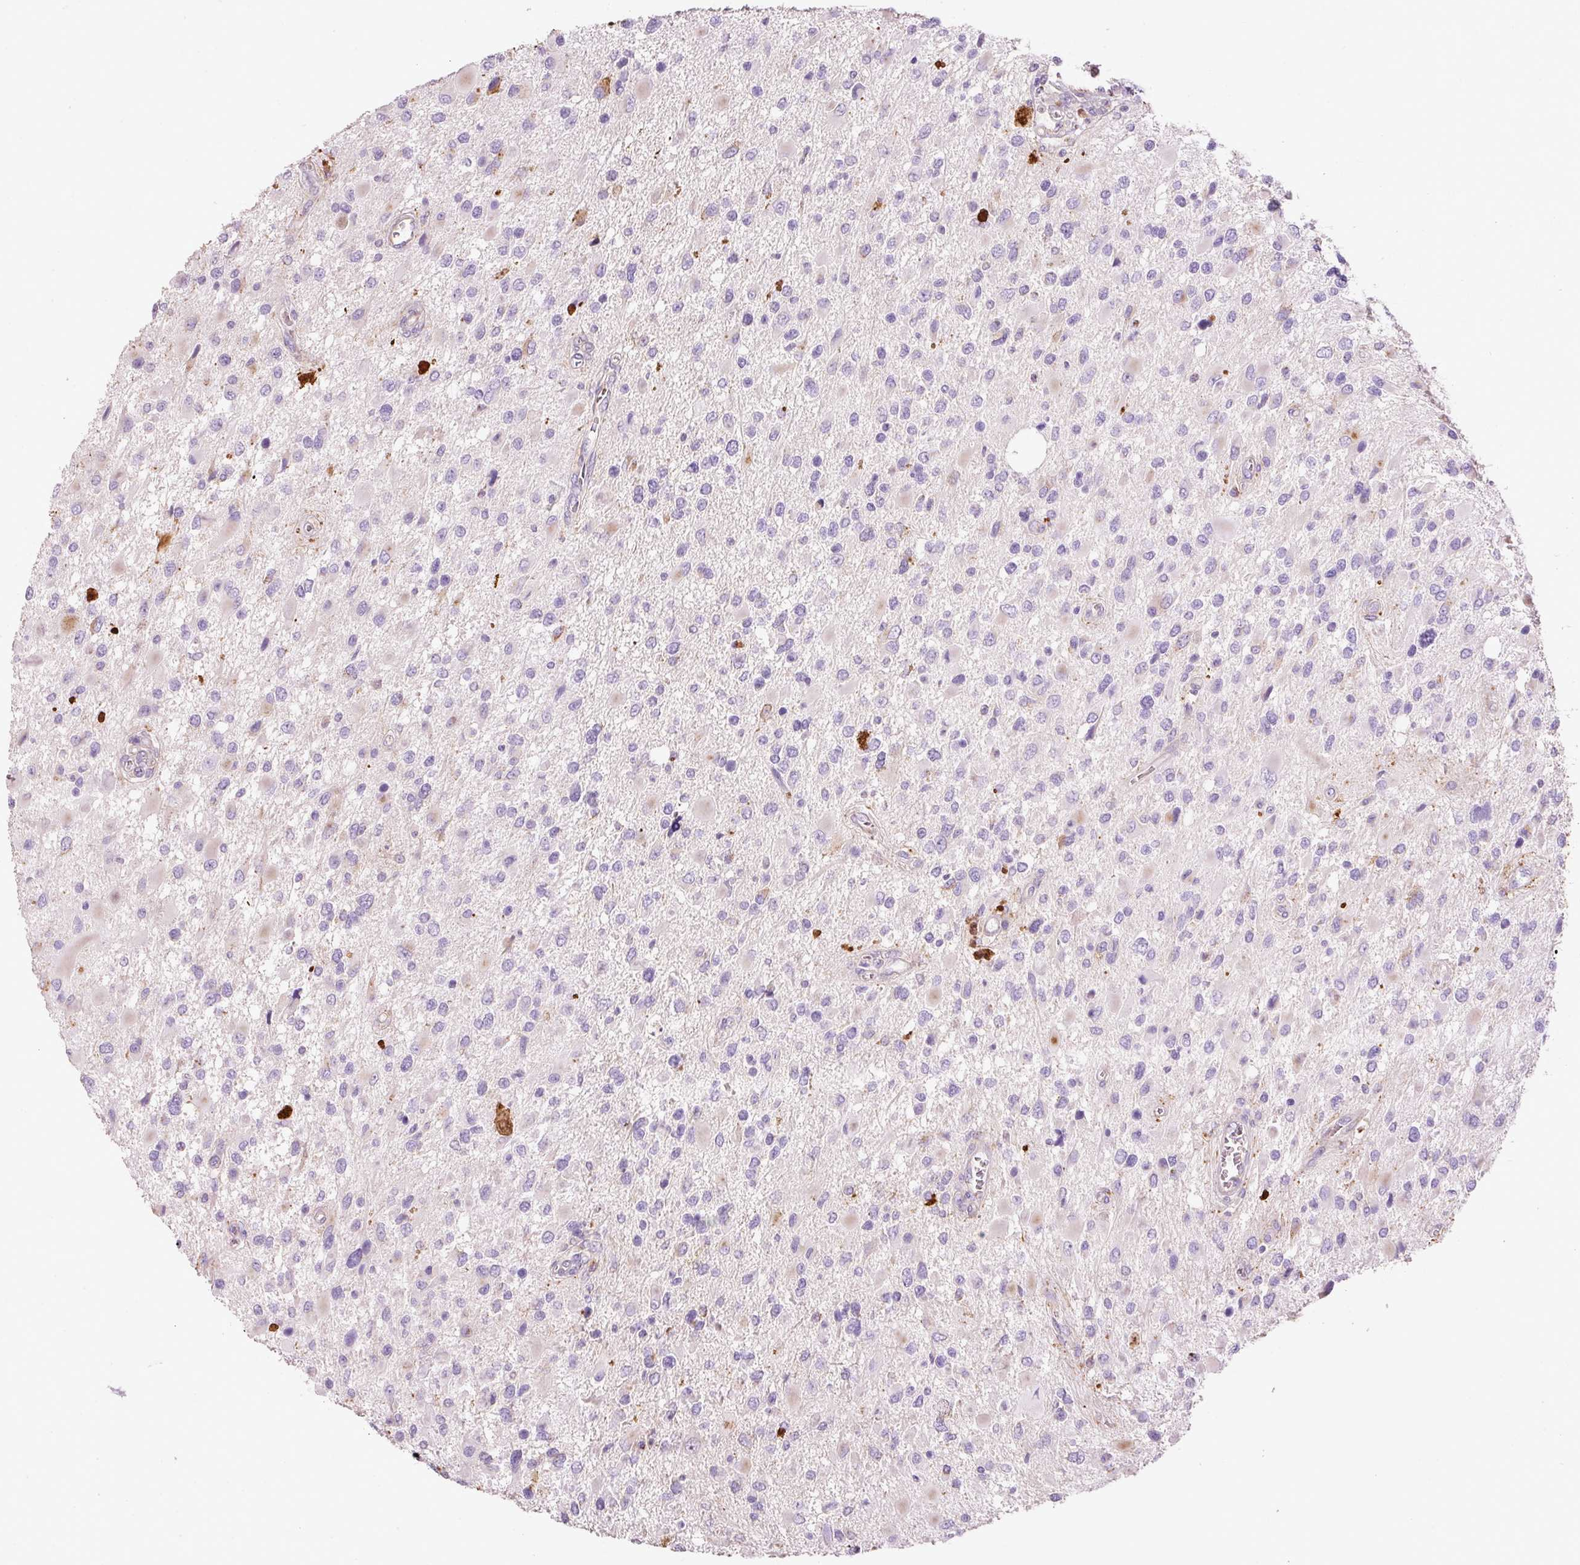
{"staining": {"intensity": "negative", "quantity": "none", "location": "none"}, "tissue": "glioma", "cell_type": "Tumor cells", "image_type": "cancer", "snomed": [{"axis": "morphology", "description": "Glioma, malignant, High grade"}, {"axis": "topography", "description": "Brain"}], "caption": "Protein analysis of glioma shows no significant expression in tumor cells.", "gene": "TMC8", "patient": {"sex": "male", "age": 53}}